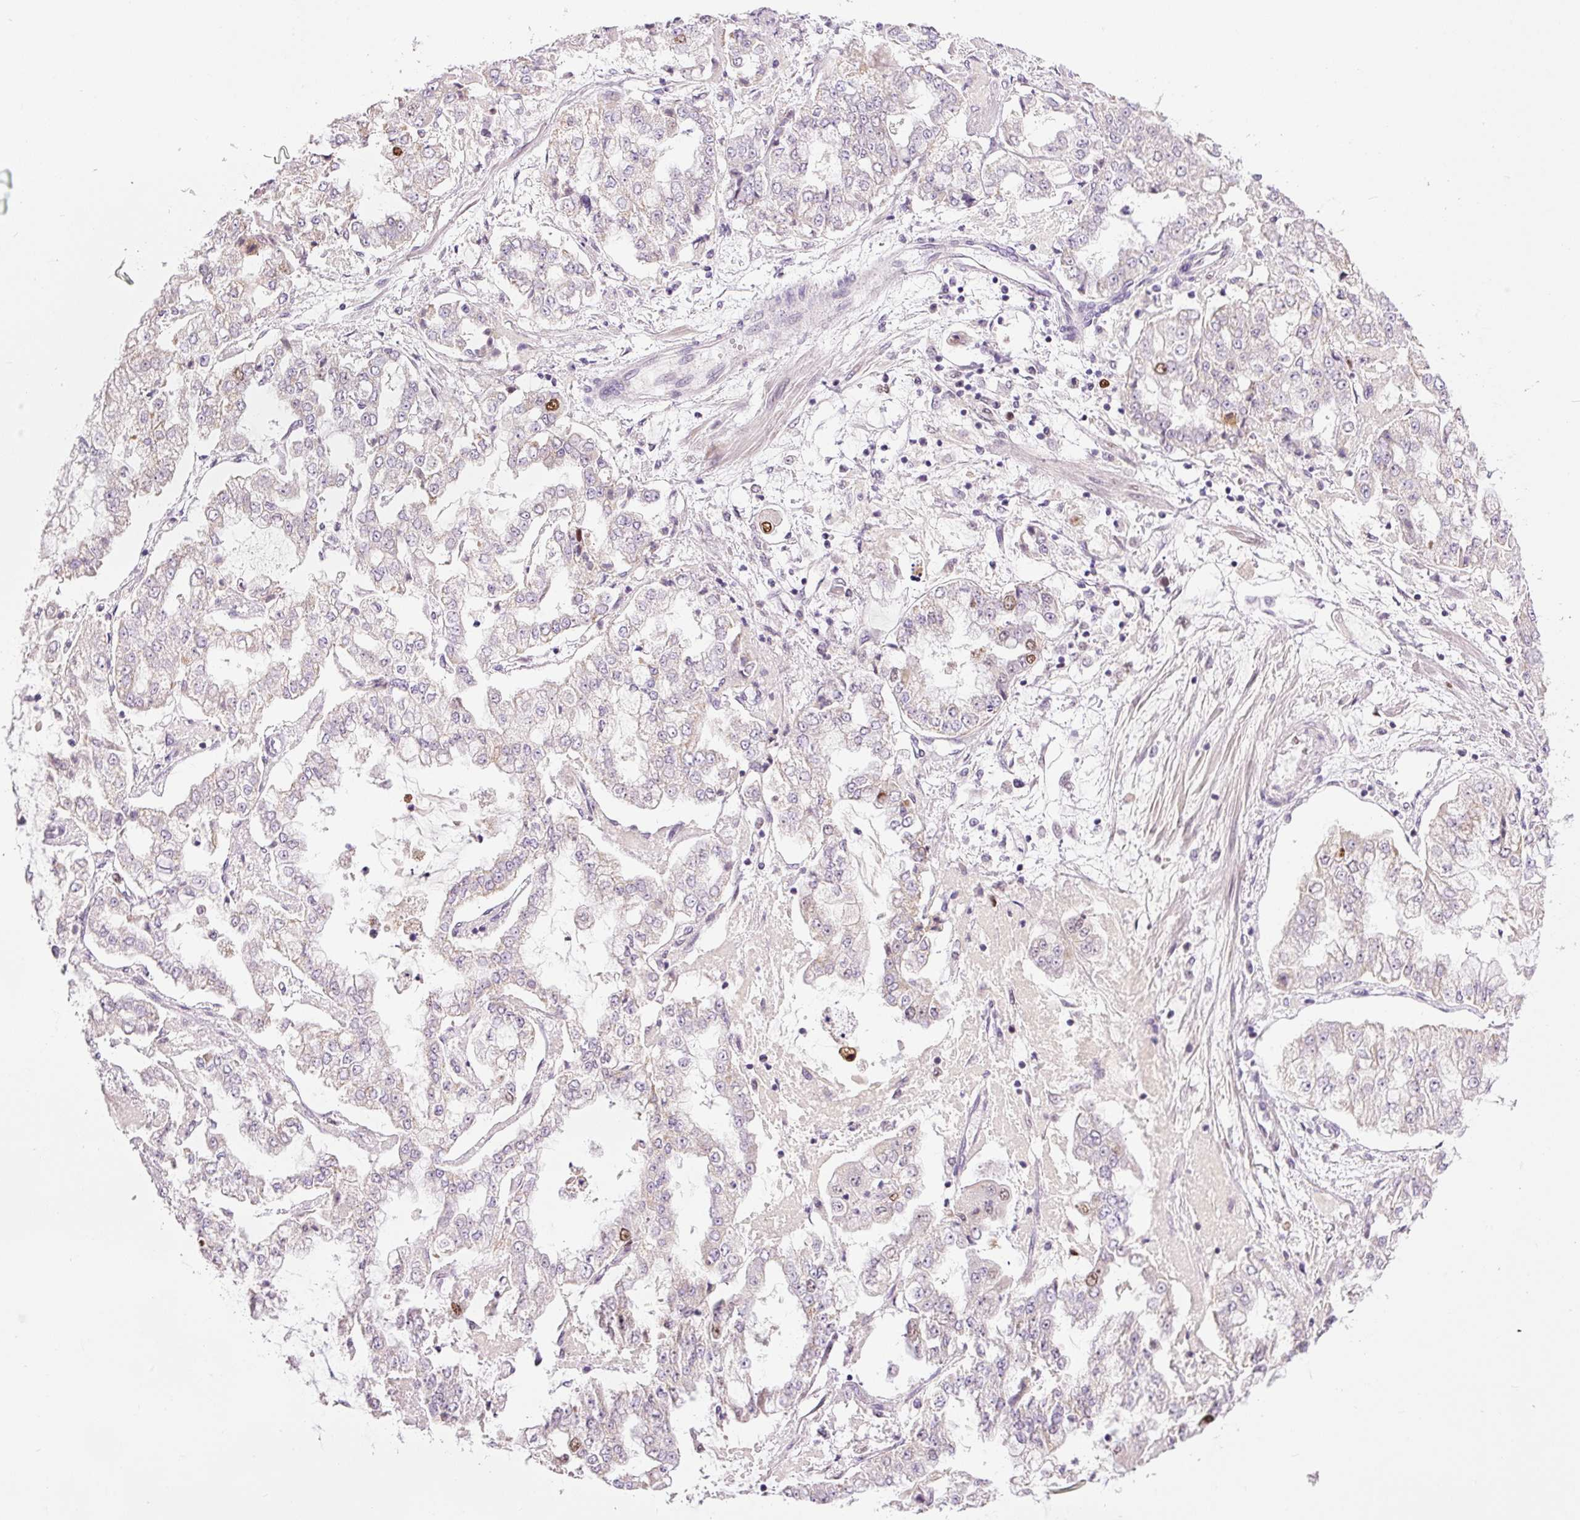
{"staining": {"intensity": "moderate", "quantity": "<25%", "location": "nuclear"}, "tissue": "stomach cancer", "cell_type": "Tumor cells", "image_type": "cancer", "snomed": [{"axis": "morphology", "description": "Adenocarcinoma, NOS"}, {"axis": "topography", "description": "Stomach"}], "caption": "Stomach adenocarcinoma was stained to show a protein in brown. There is low levels of moderate nuclear positivity in approximately <25% of tumor cells. The staining was performed using DAB, with brown indicating positive protein expression. Nuclei are stained blue with hematoxylin.", "gene": "KPNA2", "patient": {"sex": "male", "age": 76}}